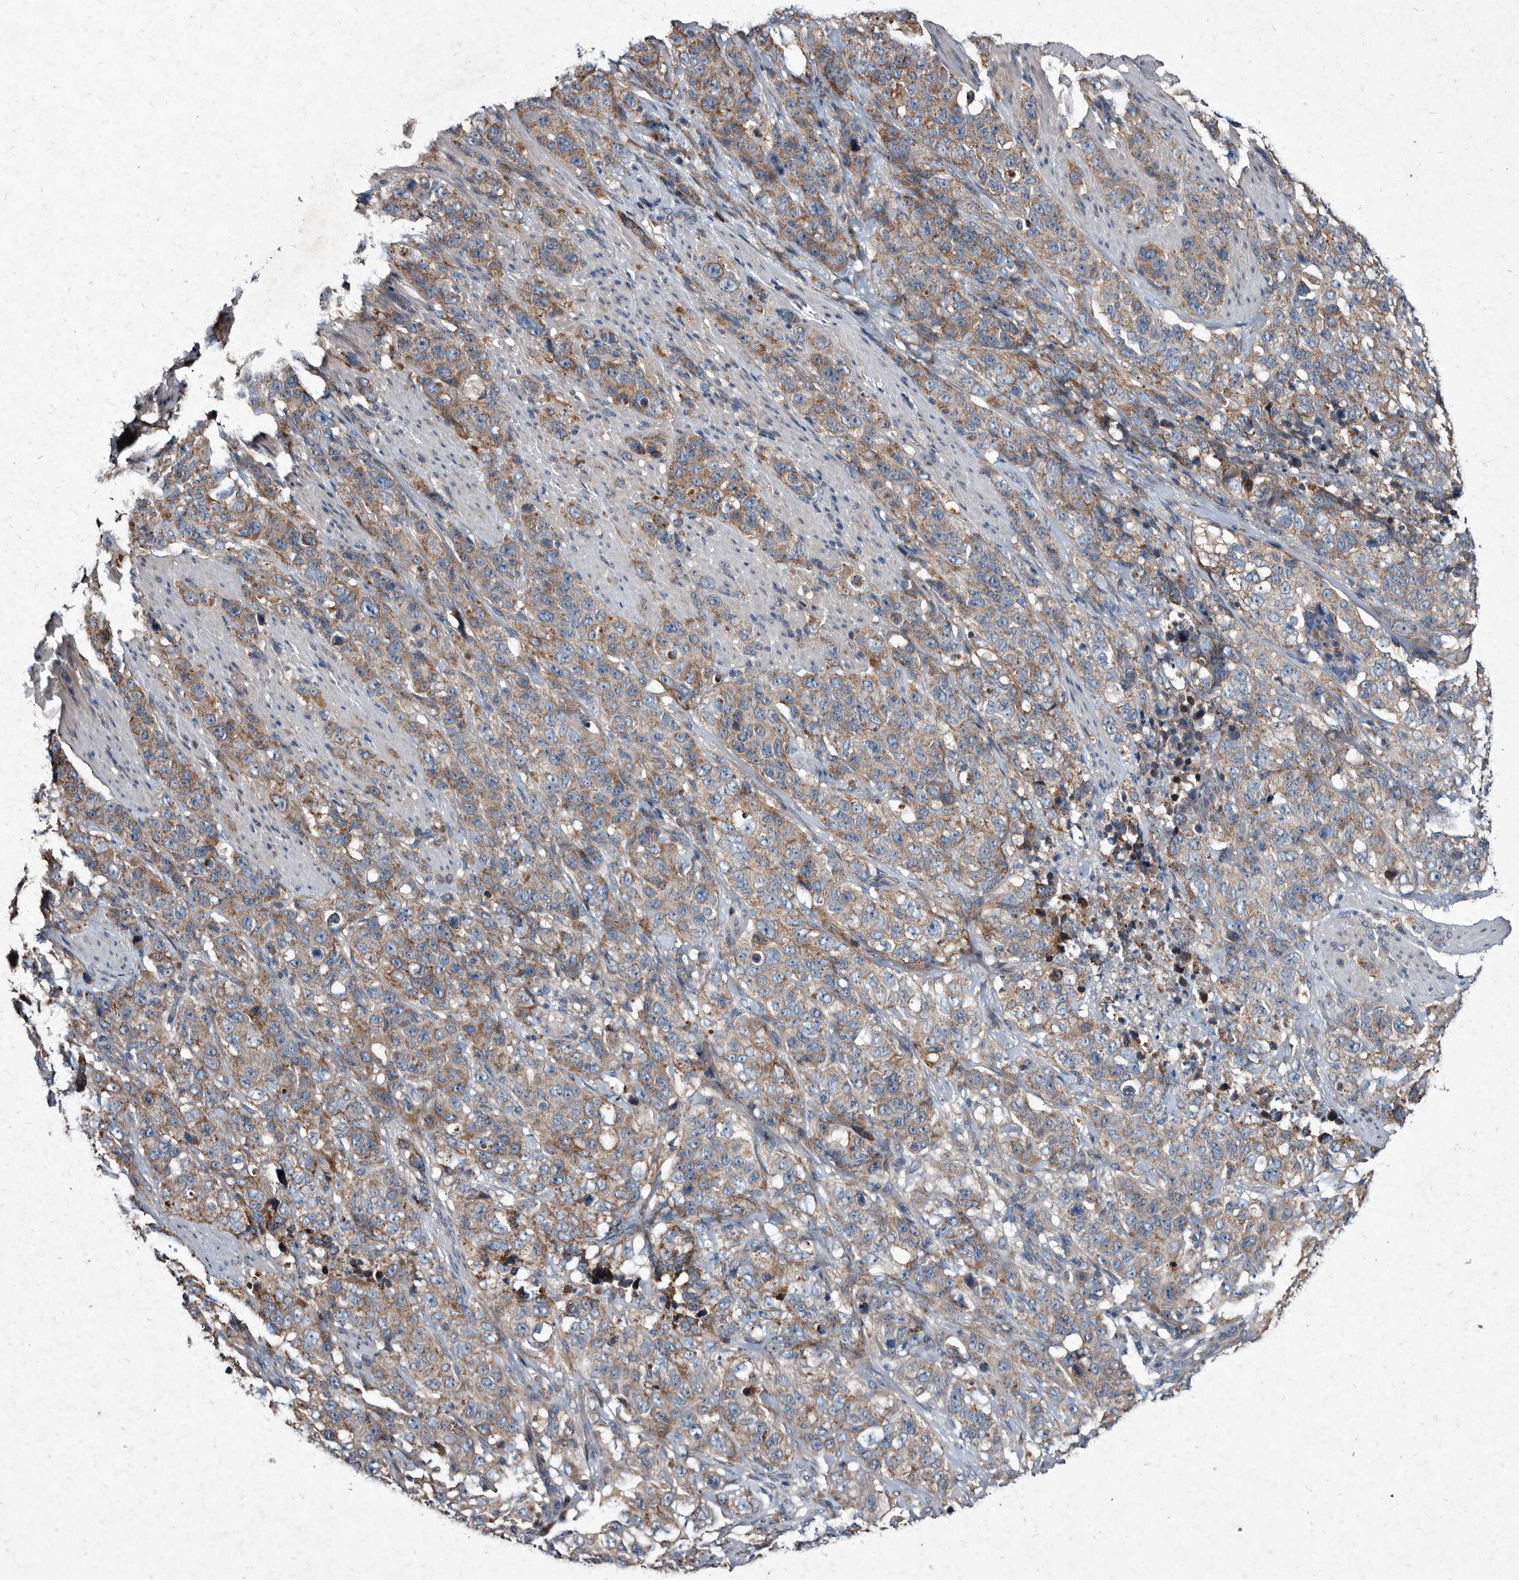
{"staining": {"intensity": "moderate", "quantity": ">75%", "location": "cytoplasmic/membranous"}, "tissue": "stomach cancer", "cell_type": "Tumor cells", "image_type": "cancer", "snomed": [{"axis": "morphology", "description": "Adenocarcinoma, NOS"}, {"axis": "topography", "description": "Stomach"}], "caption": "Approximately >75% of tumor cells in stomach cancer (adenocarcinoma) reveal moderate cytoplasmic/membranous protein expression as visualized by brown immunohistochemical staining.", "gene": "YPEL3", "patient": {"sex": "male", "age": 48}}